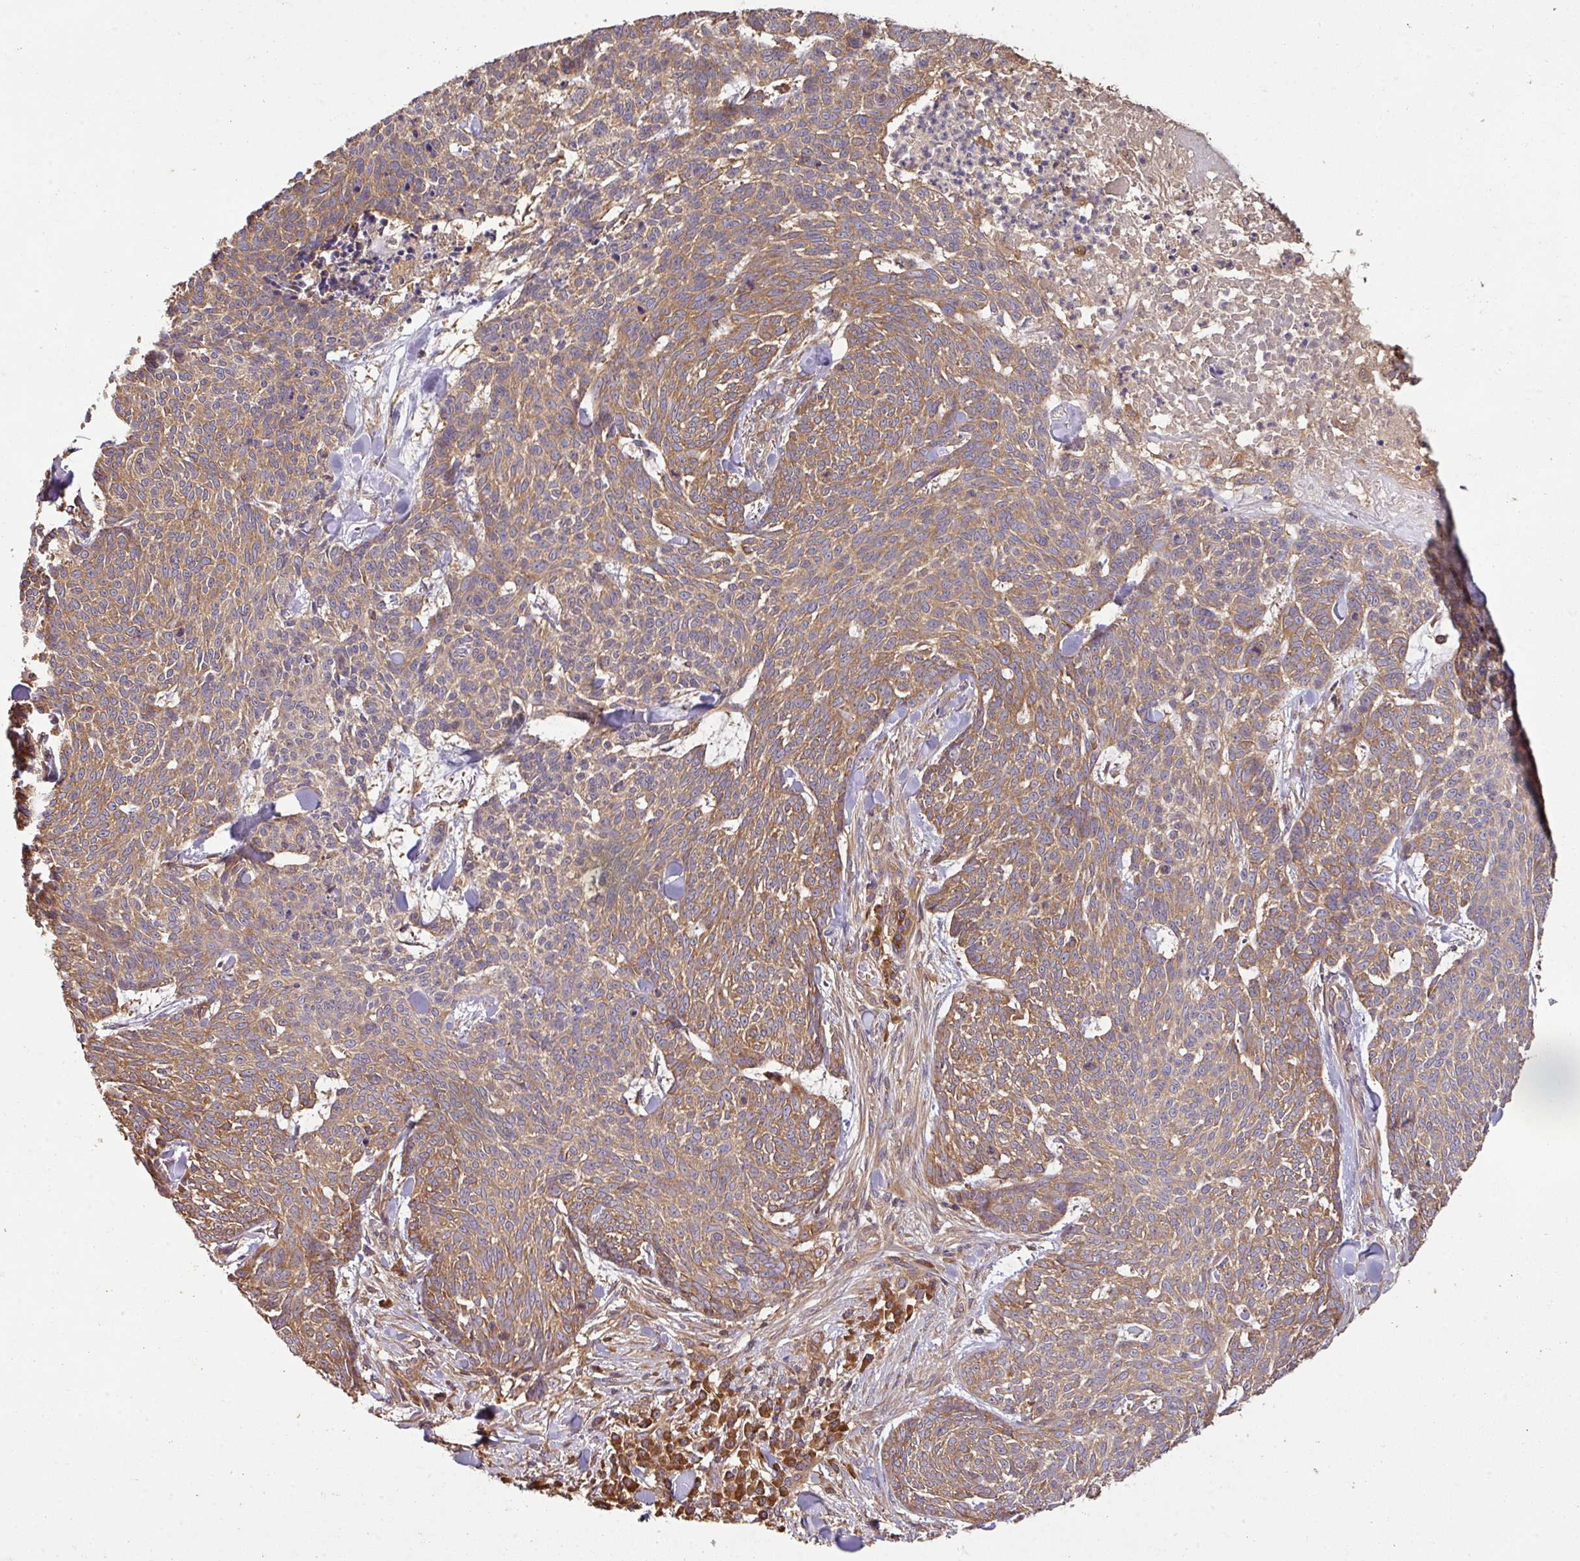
{"staining": {"intensity": "moderate", "quantity": ">75%", "location": "cytoplasmic/membranous"}, "tissue": "skin cancer", "cell_type": "Tumor cells", "image_type": "cancer", "snomed": [{"axis": "morphology", "description": "Basal cell carcinoma"}, {"axis": "topography", "description": "Skin"}], "caption": "This is a micrograph of immunohistochemistry staining of skin cancer (basal cell carcinoma), which shows moderate staining in the cytoplasmic/membranous of tumor cells.", "gene": "GSPT1", "patient": {"sex": "female", "age": 93}}